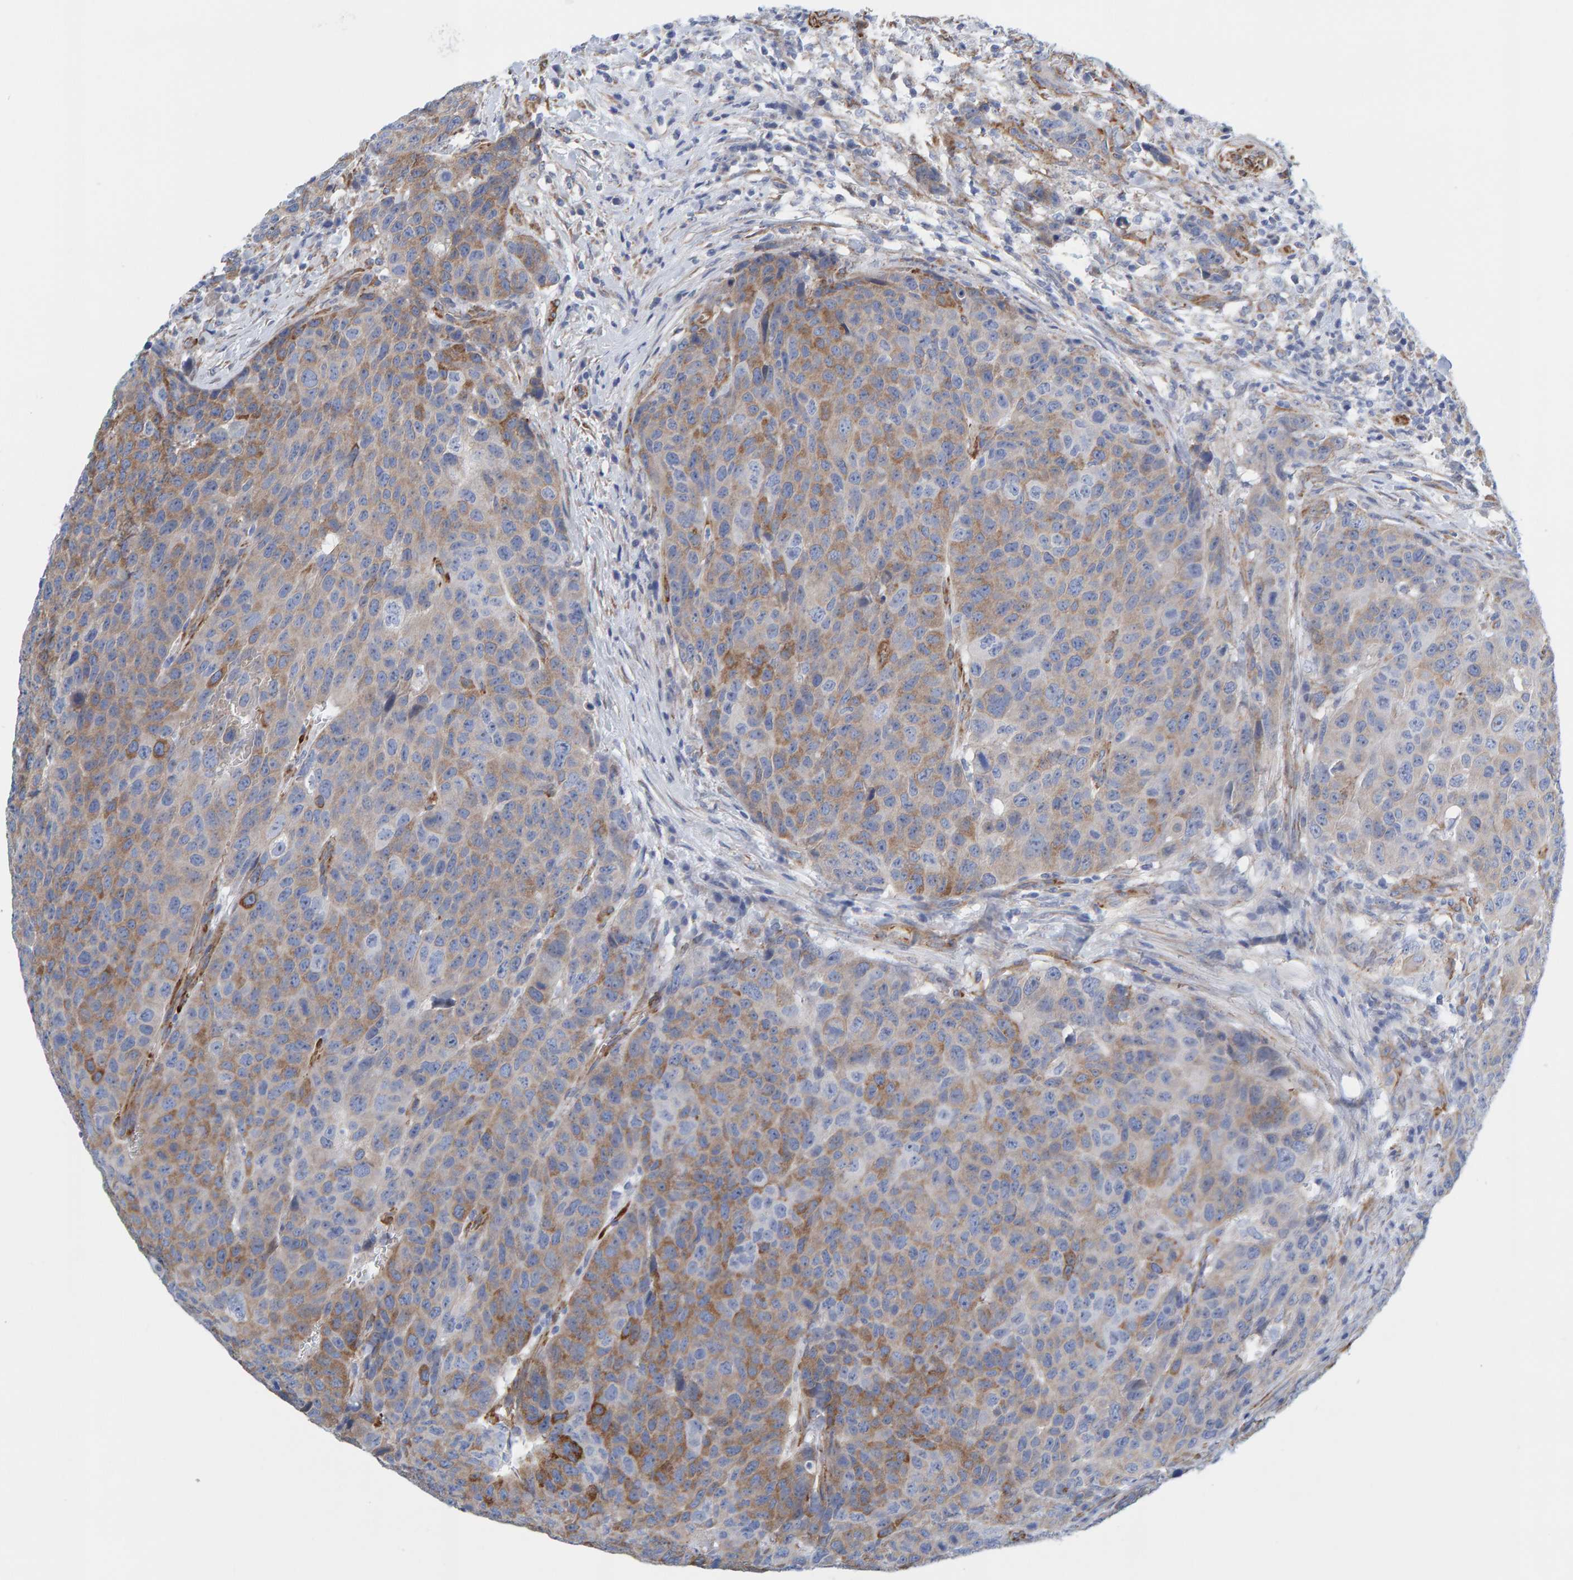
{"staining": {"intensity": "moderate", "quantity": ">75%", "location": "cytoplasmic/membranous"}, "tissue": "head and neck cancer", "cell_type": "Tumor cells", "image_type": "cancer", "snomed": [{"axis": "morphology", "description": "Squamous cell carcinoma, NOS"}, {"axis": "topography", "description": "Head-Neck"}], "caption": "DAB (3,3'-diaminobenzidine) immunohistochemical staining of squamous cell carcinoma (head and neck) shows moderate cytoplasmic/membranous protein expression in about >75% of tumor cells.", "gene": "MAP1B", "patient": {"sex": "male", "age": 66}}